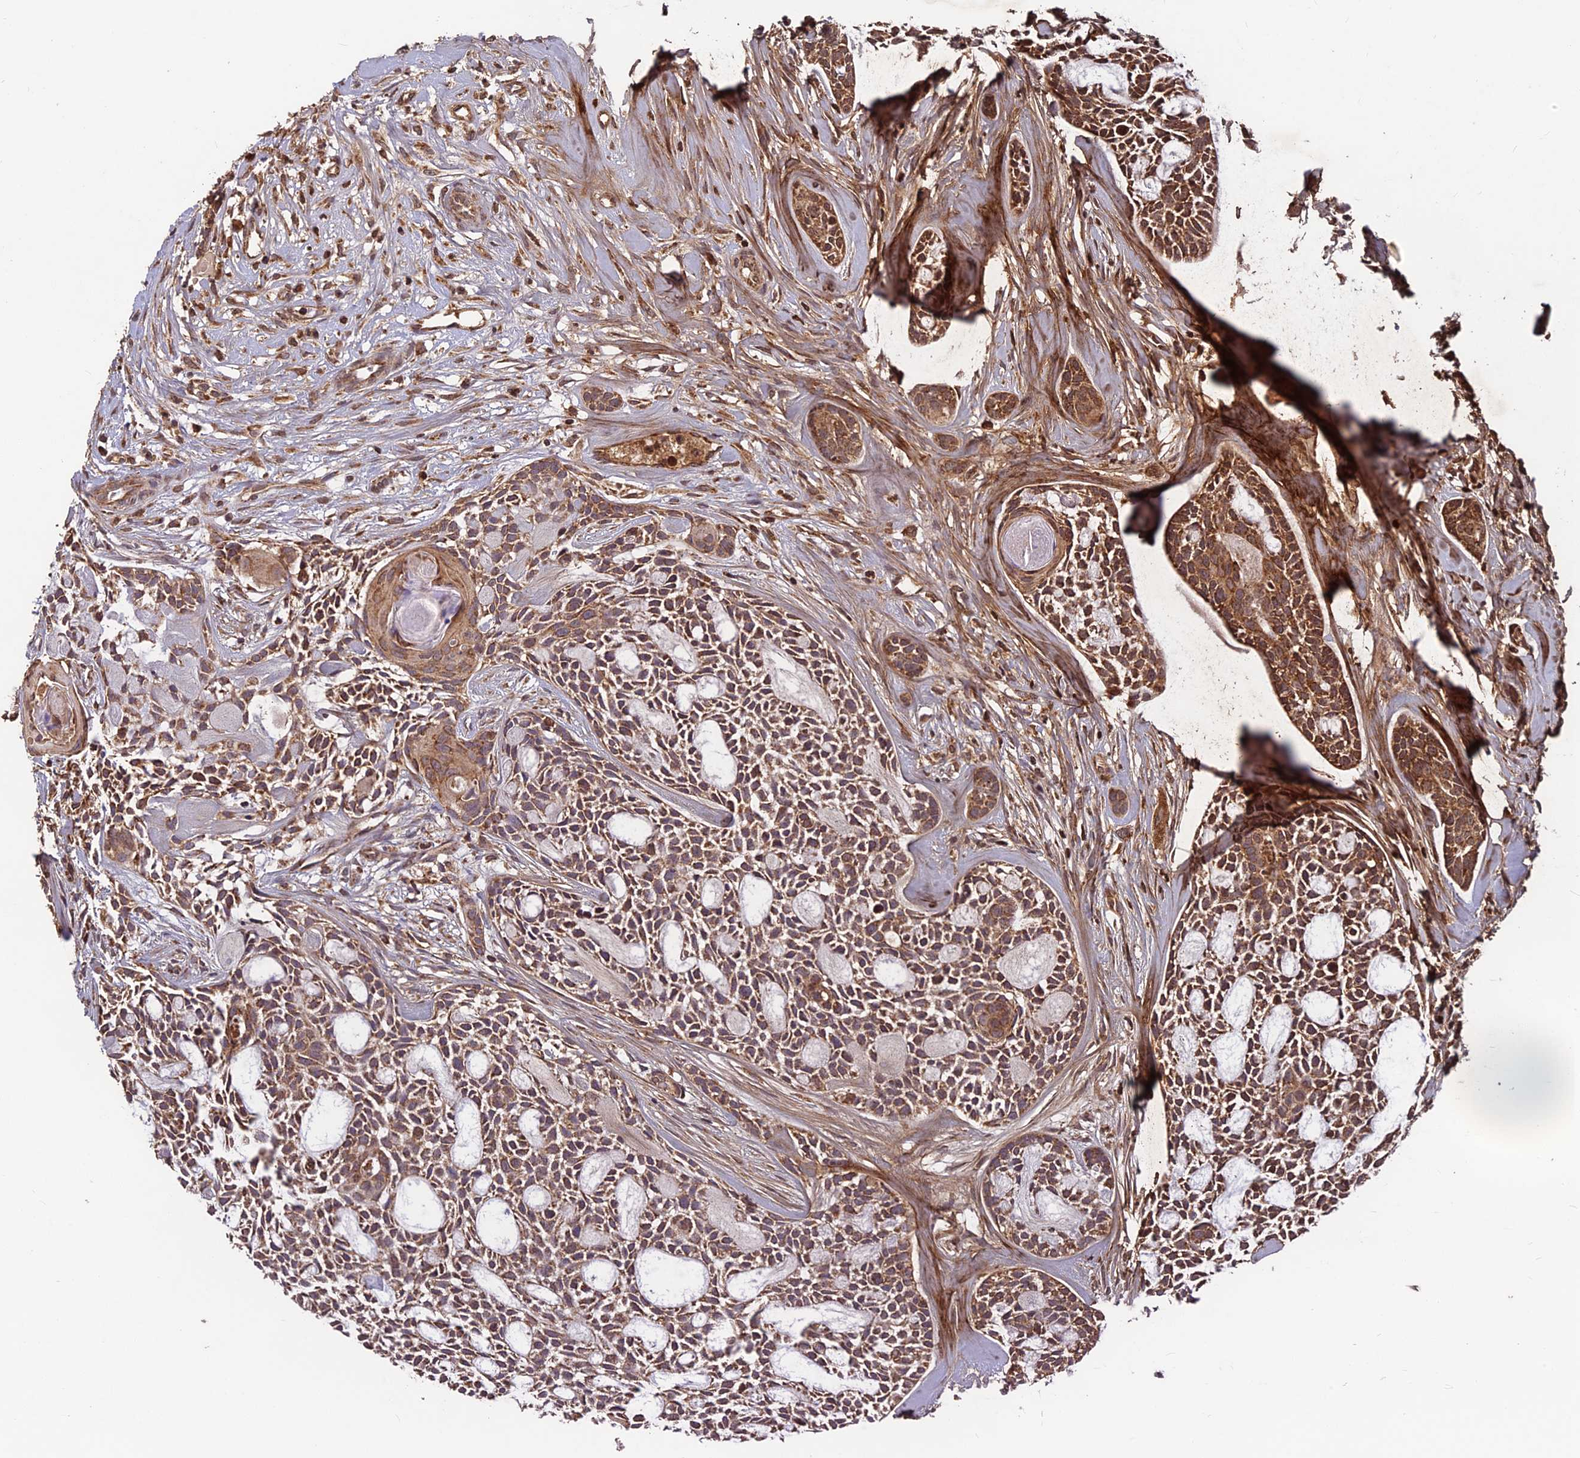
{"staining": {"intensity": "moderate", "quantity": ">75%", "location": "cytoplasmic/membranous"}, "tissue": "head and neck cancer", "cell_type": "Tumor cells", "image_type": "cancer", "snomed": [{"axis": "morphology", "description": "Adenocarcinoma, NOS"}, {"axis": "topography", "description": "Subcutis"}, {"axis": "topography", "description": "Head-Neck"}], "caption": "Human adenocarcinoma (head and neck) stained with a protein marker demonstrates moderate staining in tumor cells.", "gene": "CCDC15", "patient": {"sex": "female", "age": 73}}